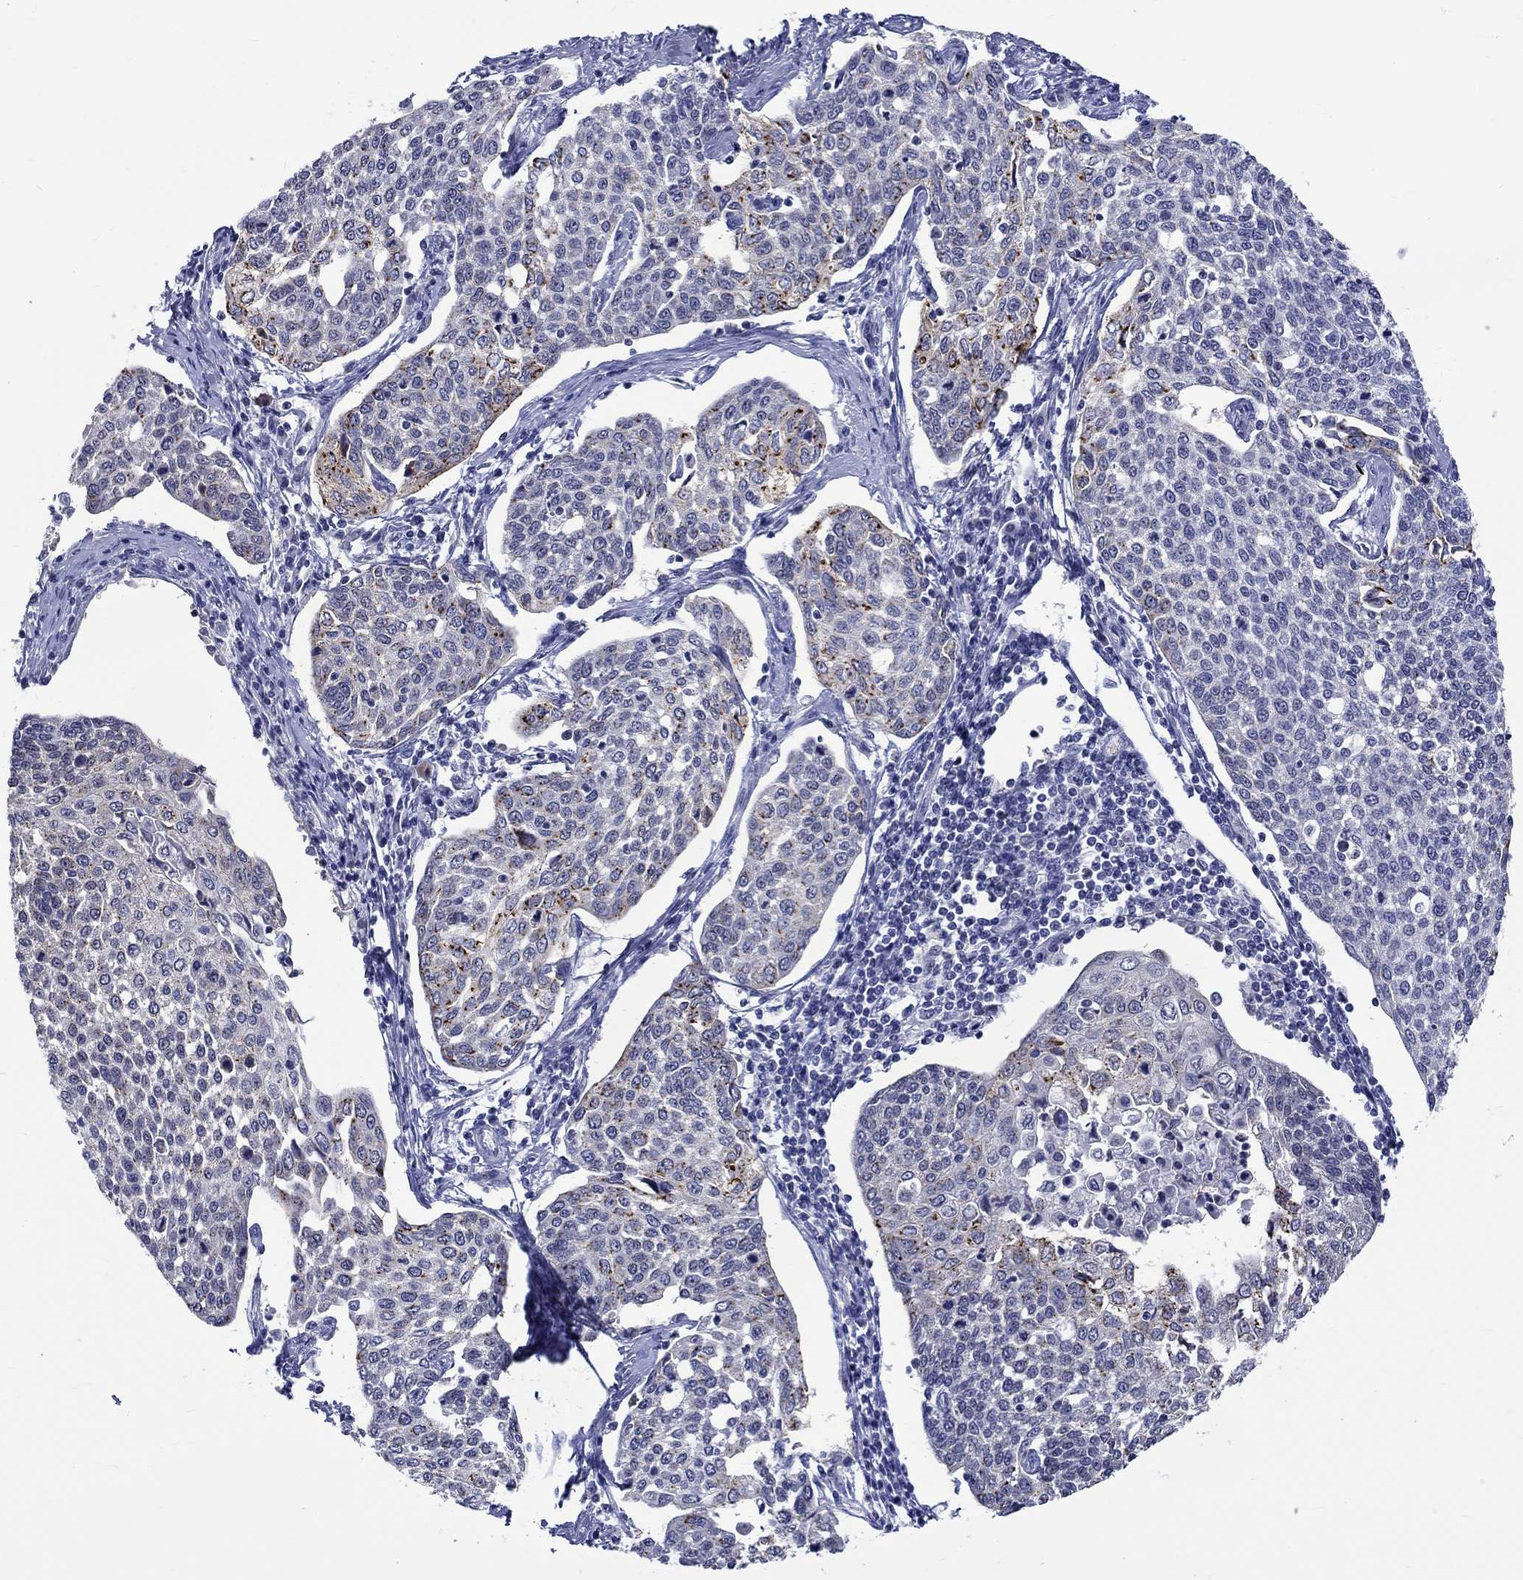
{"staining": {"intensity": "strong", "quantity": "<25%", "location": "cytoplasmic/membranous"}, "tissue": "cervical cancer", "cell_type": "Tumor cells", "image_type": "cancer", "snomed": [{"axis": "morphology", "description": "Squamous cell carcinoma, NOS"}, {"axis": "topography", "description": "Cervix"}], "caption": "Cervical cancer (squamous cell carcinoma) tissue exhibits strong cytoplasmic/membranous positivity in about <25% of tumor cells", "gene": "ST6GALNAC1", "patient": {"sex": "female", "age": 34}}